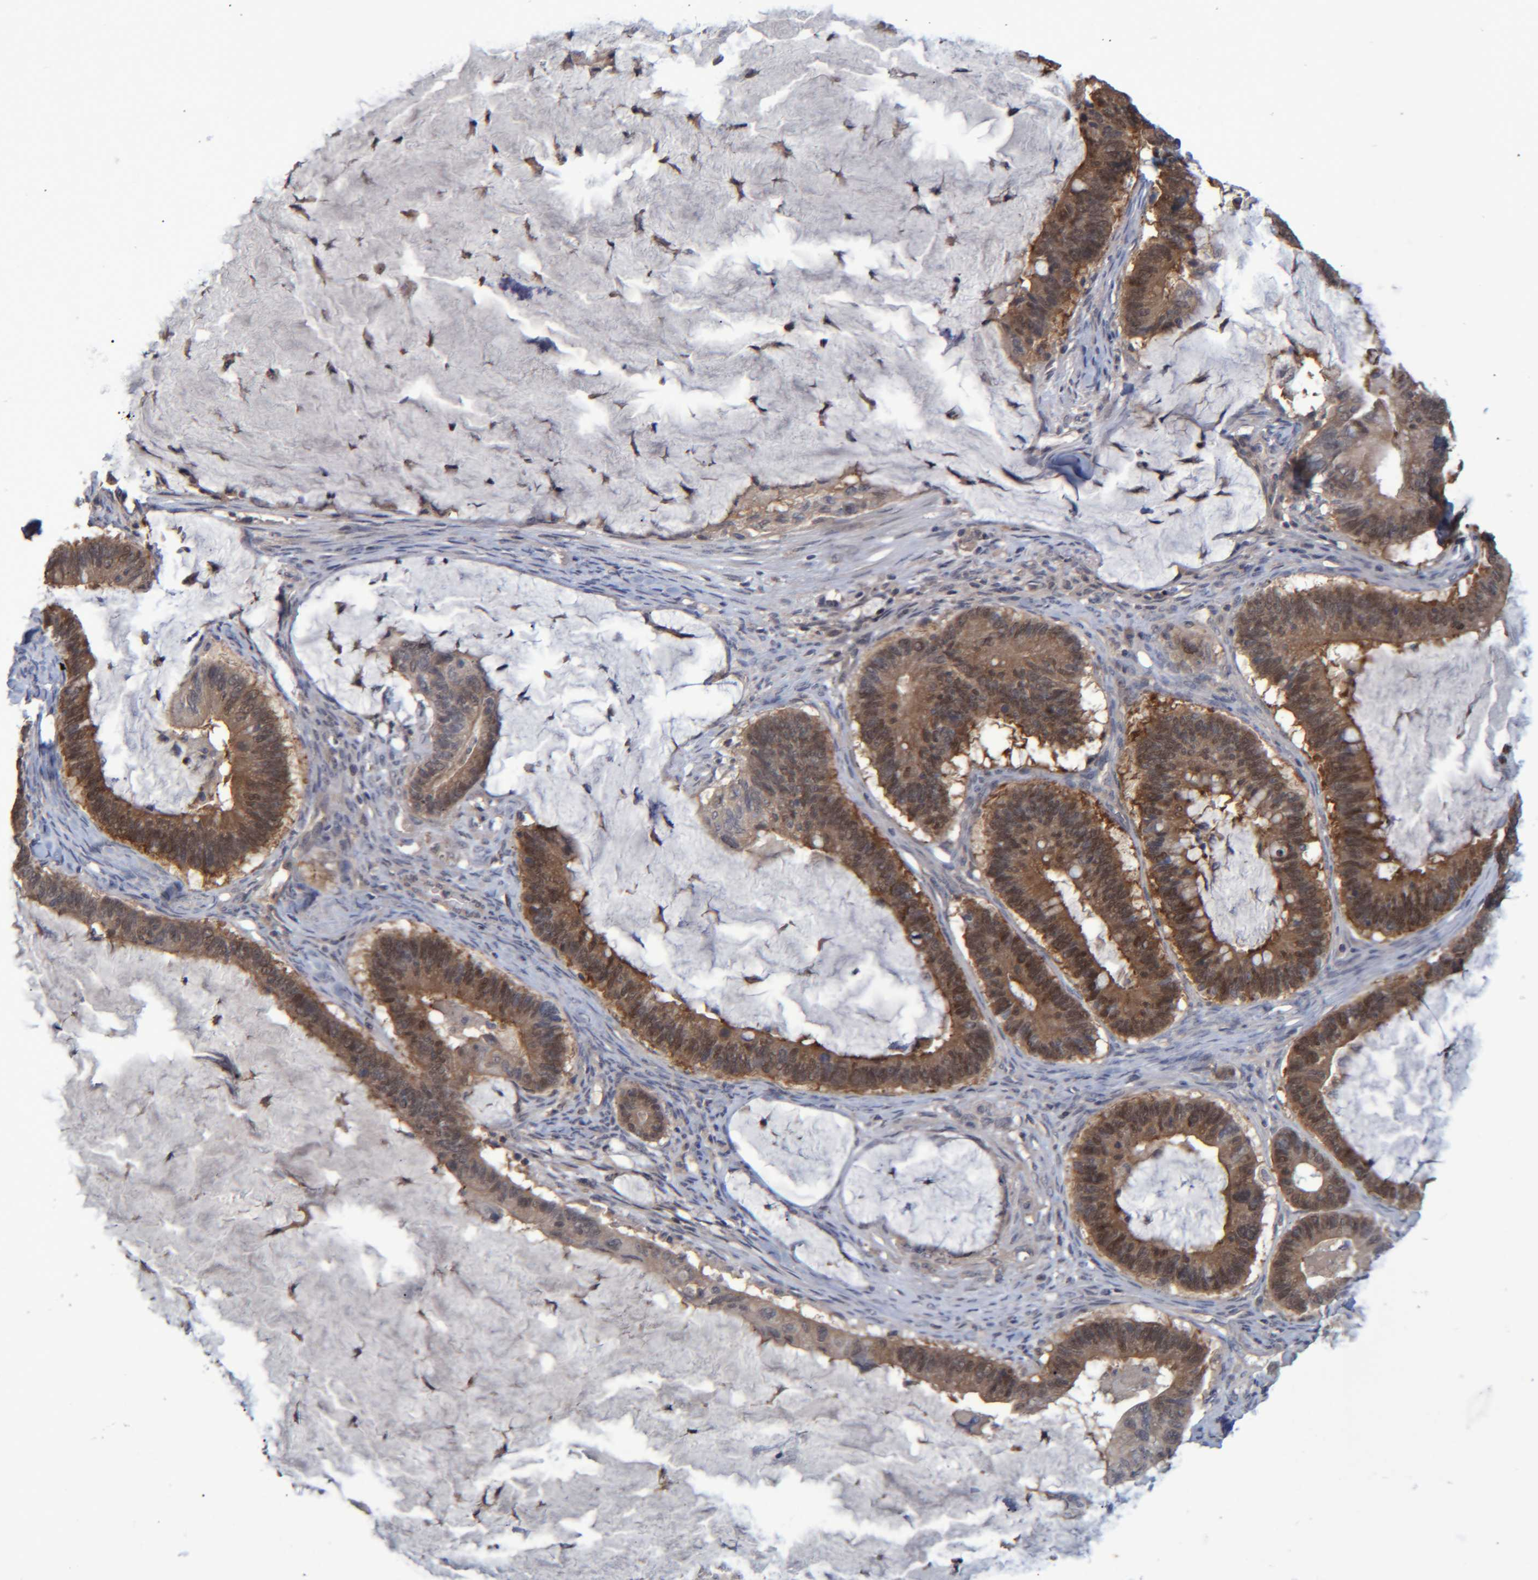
{"staining": {"intensity": "moderate", "quantity": "25%-75%", "location": "cytoplasmic/membranous"}, "tissue": "ovarian cancer", "cell_type": "Tumor cells", "image_type": "cancer", "snomed": [{"axis": "morphology", "description": "Cystadenocarcinoma, mucinous, NOS"}, {"axis": "topography", "description": "Ovary"}], "caption": "DAB immunohistochemical staining of ovarian mucinous cystadenocarcinoma shows moderate cytoplasmic/membranous protein positivity in approximately 25%-75% of tumor cells.", "gene": "PCYT2", "patient": {"sex": "female", "age": 61}}